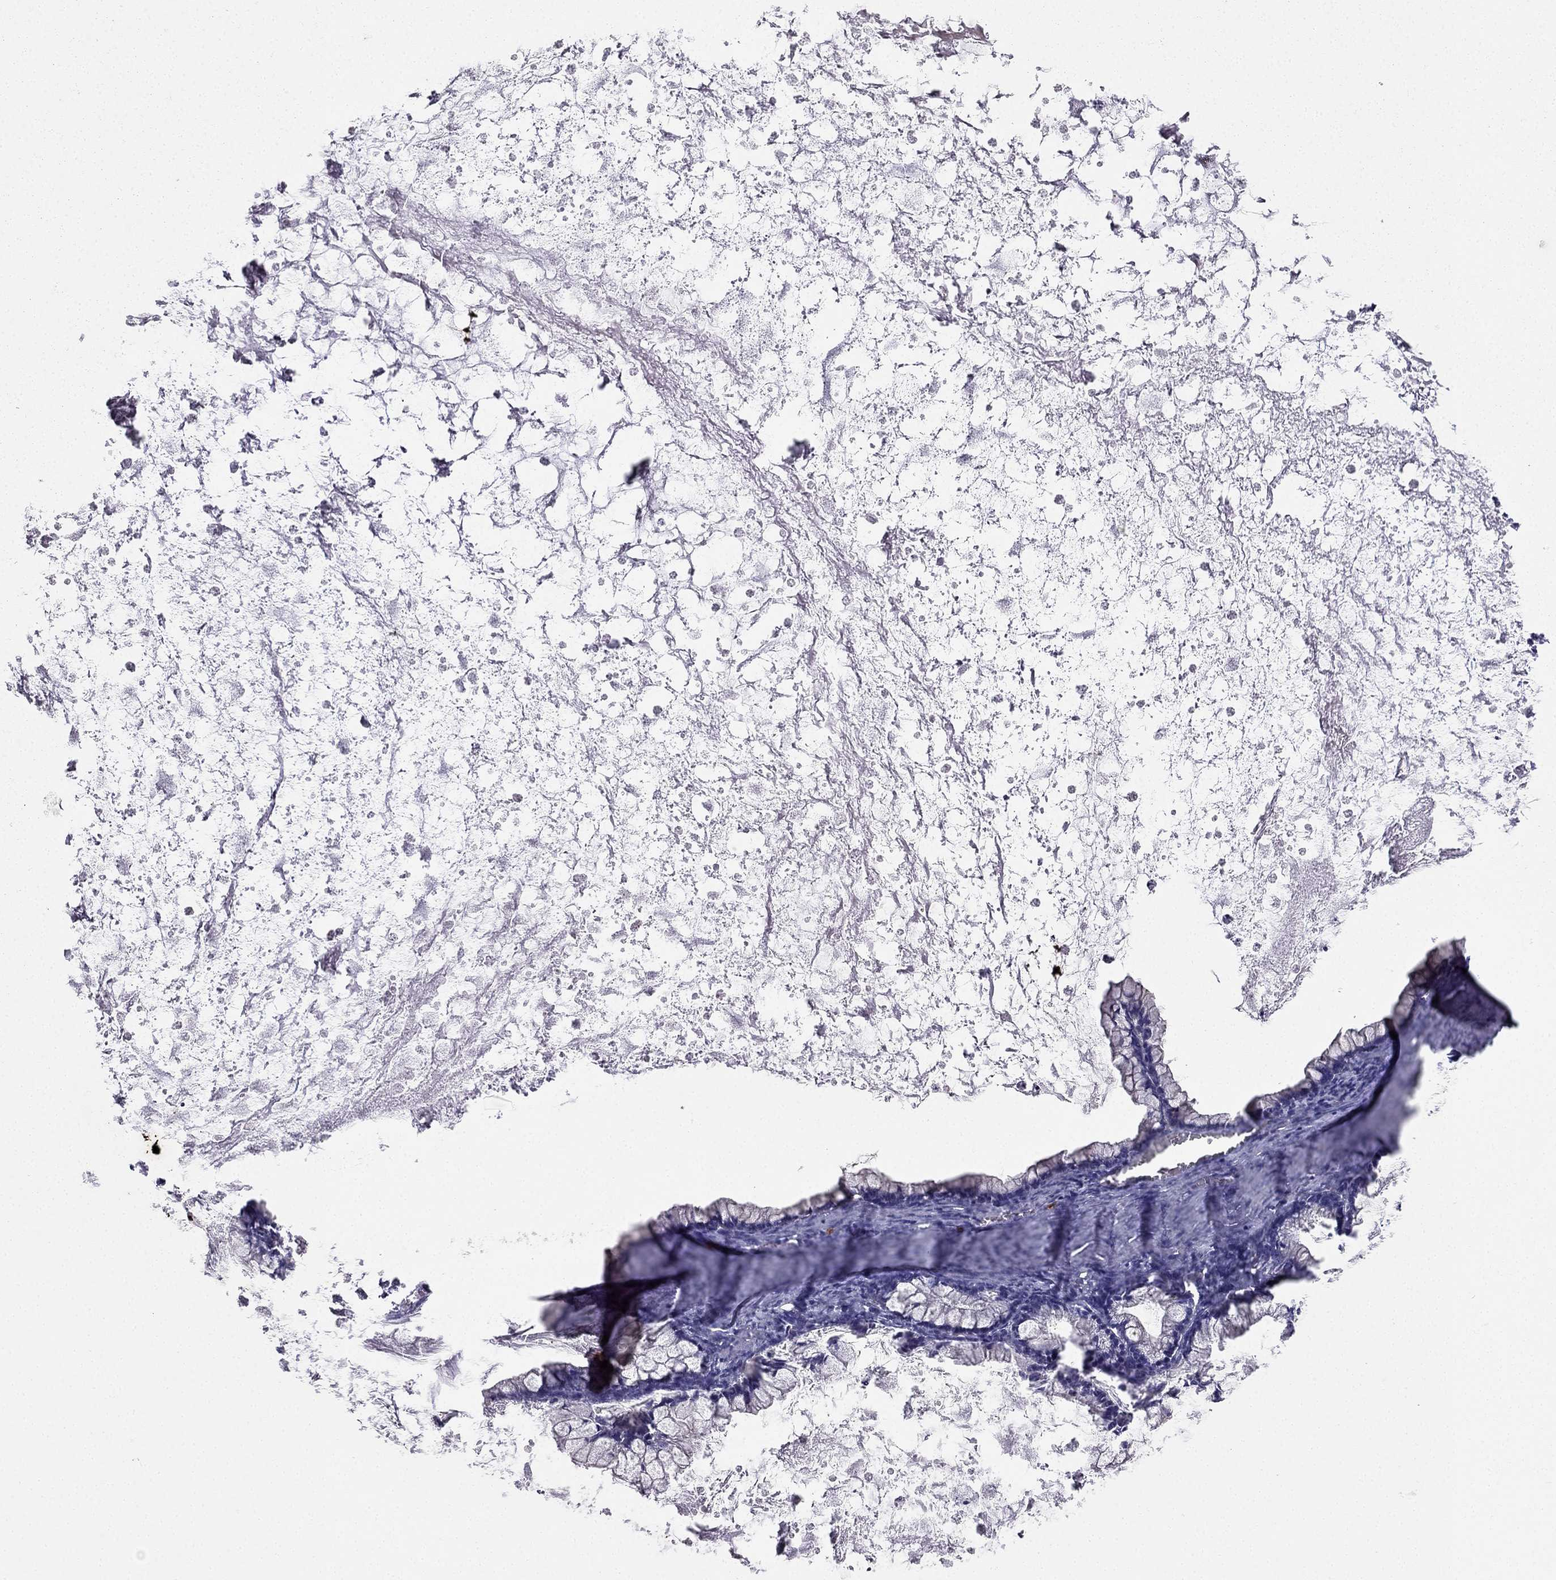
{"staining": {"intensity": "moderate", "quantity": "25%-75%", "location": "cytoplasmic/membranous"}, "tissue": "ovarian cancer", "cell_type": "Tumor cells", "image_type": "cancer", "snomed": [{"axis": "morphology", "description": "Cystadenocarcinoma, mucinous, NOS"}, {"axis": "topography", "description": "Ovary"}], "caption": "Brown immunohistochemical staining in mucinous cystadenocarcinoma (ovarian) demonstrates moderate cytoplasmic/membranous staining in approximately 25%-75% of tumor cells. (Stains: DAB (3,3'-diaminobenzidine) in brown, nuclei in blue, Microscopy: brightfield microscopy at high magnification).", "gene": "ENOX1", "patient": {"sex": "female", "age": 67}}